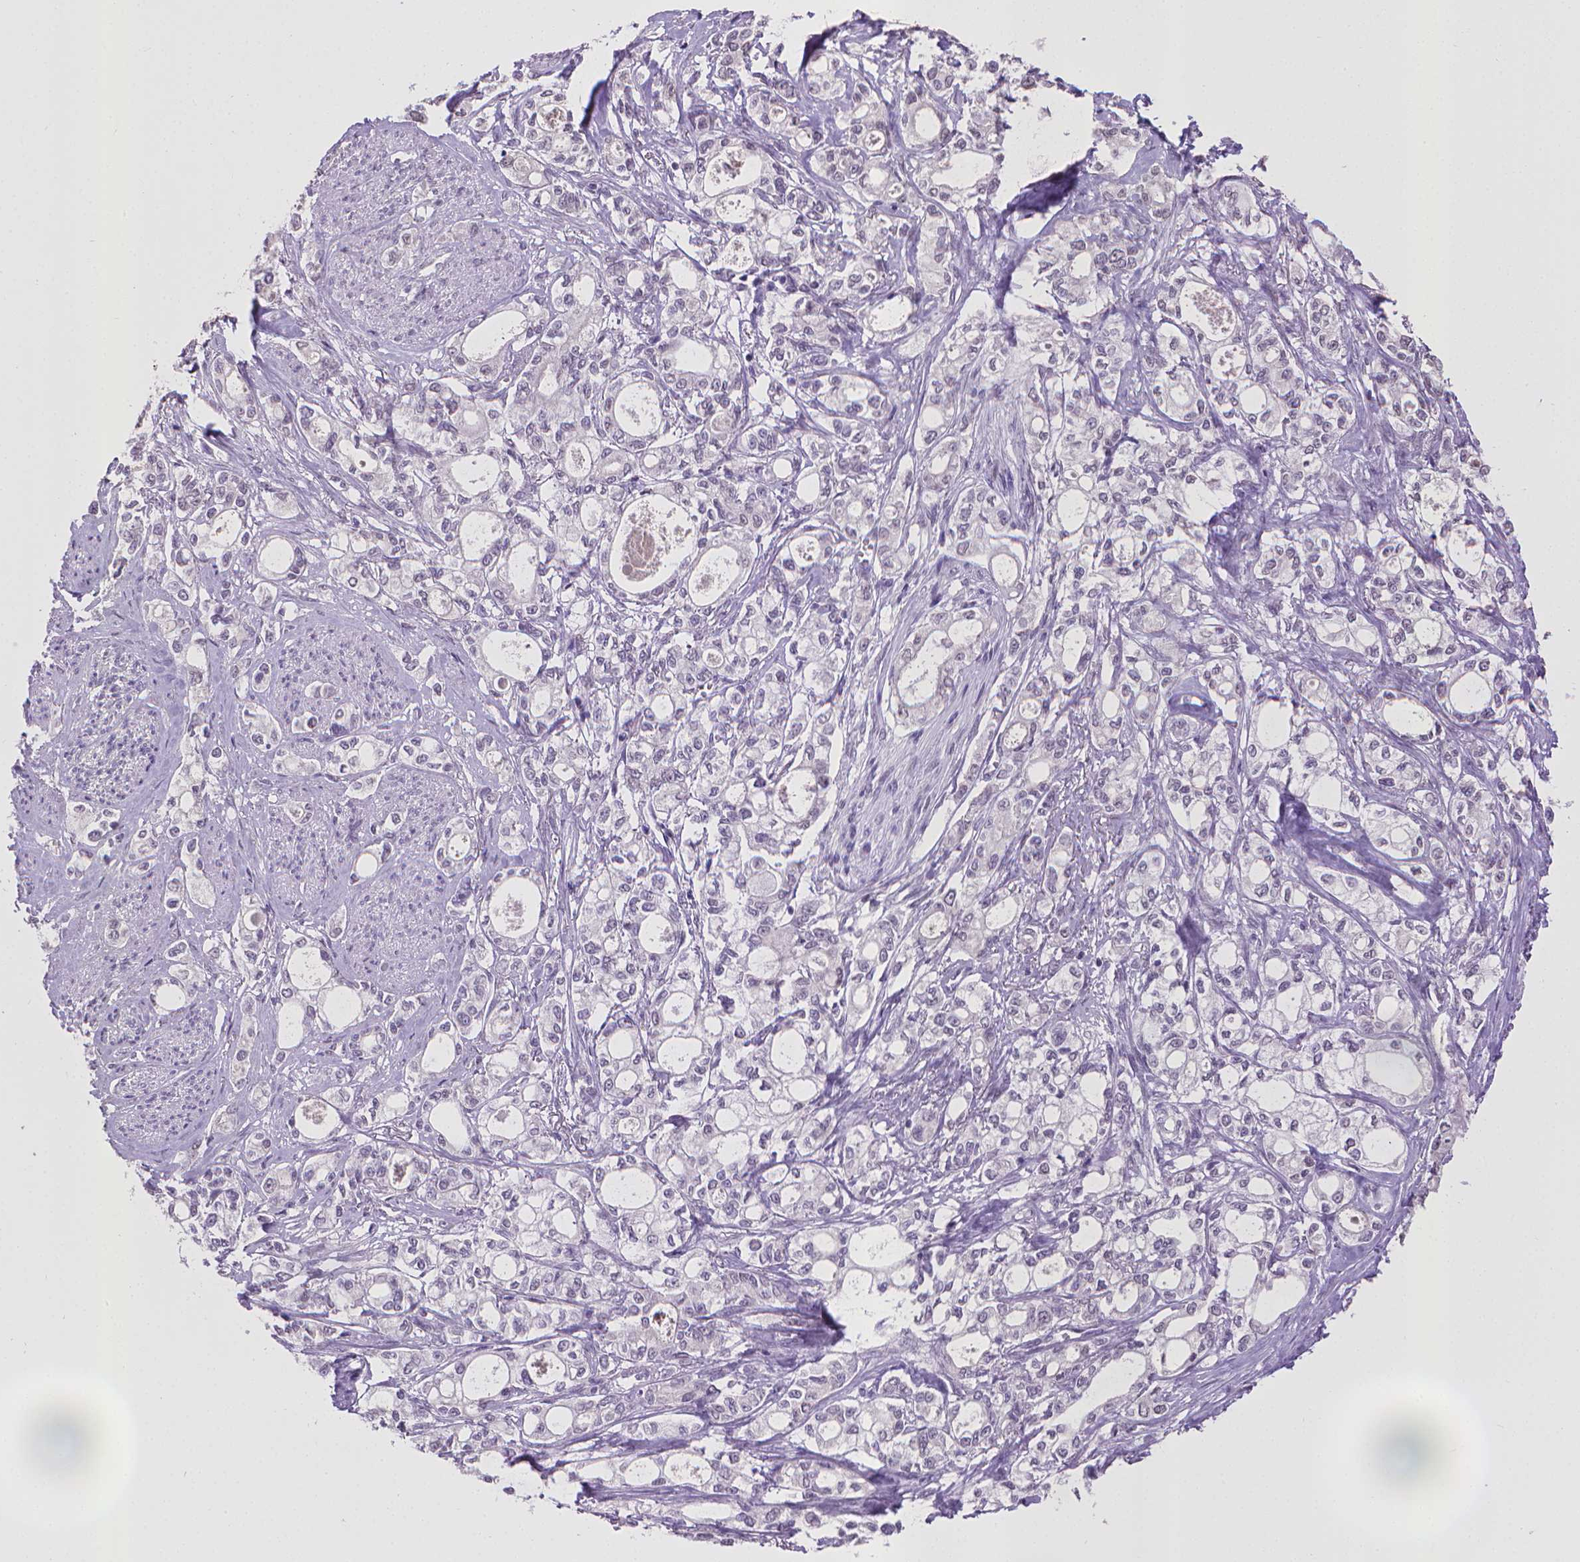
{"staining": {"intensity": "negative", "quantity": "none", "location": "none"}, "tissue": "stomach cancer", "cell_type": "Tumor cells", "image_type": "cancer", "snomed": [{"axis": "morphology", "description": "Adenocarcinoma, NOS"}, {"axis": "topography", "description": "Stomach"}], "caption": "Micrograph shows no significant protein positivity in tumor cells of stomach cancer.", "gene": "KMO", "patient": {"sex": "male", "age": 63}}